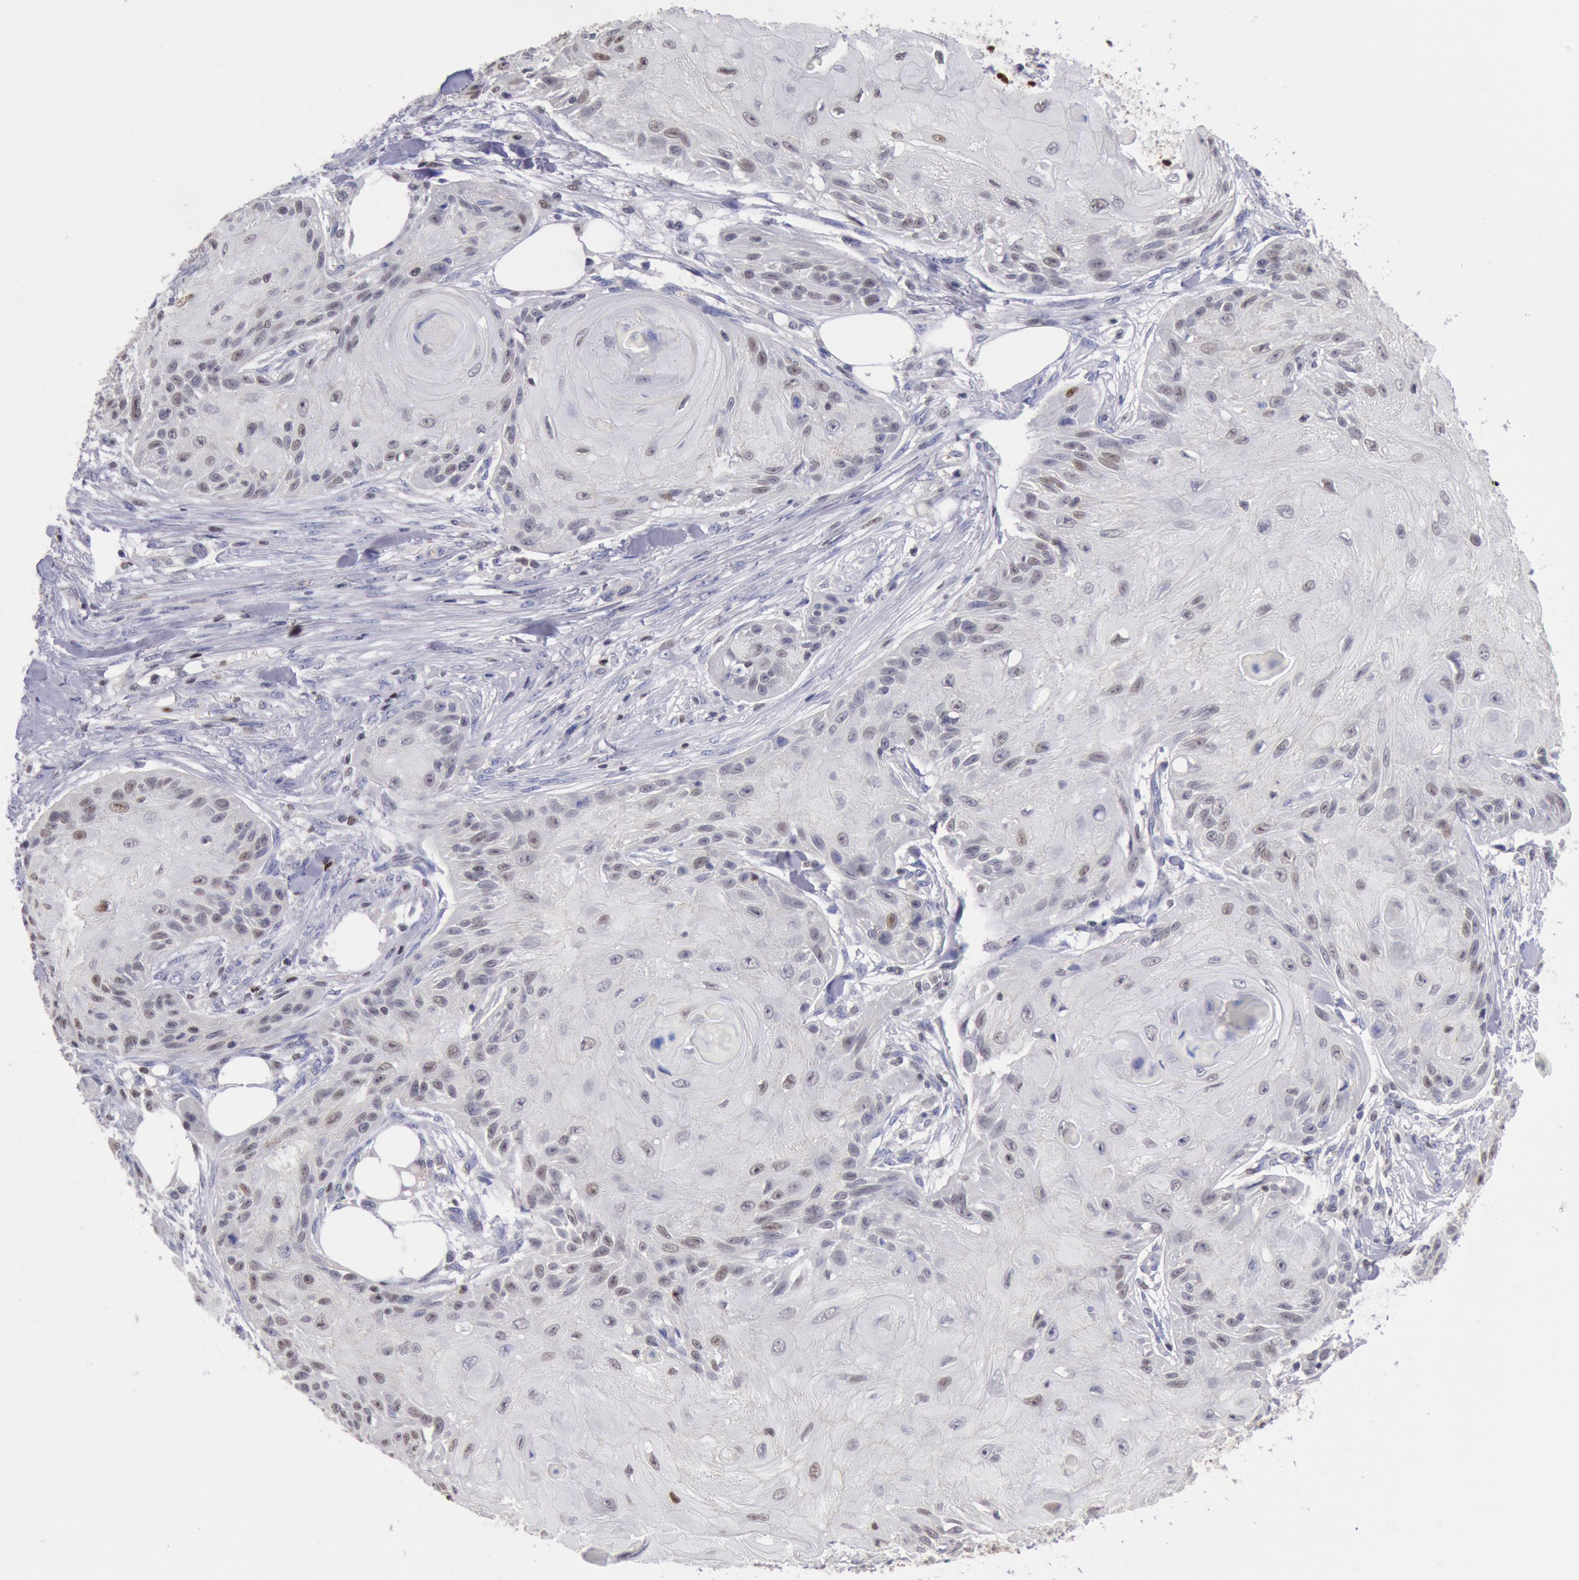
{"staining": {"intensity": "negative", "quantity": "none", "location": "none"}, "tissue": "skin cancer", "cell_type": "Tumor cells", "image_type": "cancer", "snomed": [{"axis": "morphology", "description": "Squamous cell carcinoma, NOS"}, {"axis": "topography", "description": "Skin"}], "caption": "Tumor cells show no significant expression in skin cancer (squamous cell carcinoma).", "gene": "RPS6KA5", "patient": {"sex": "female", "age": 88}}